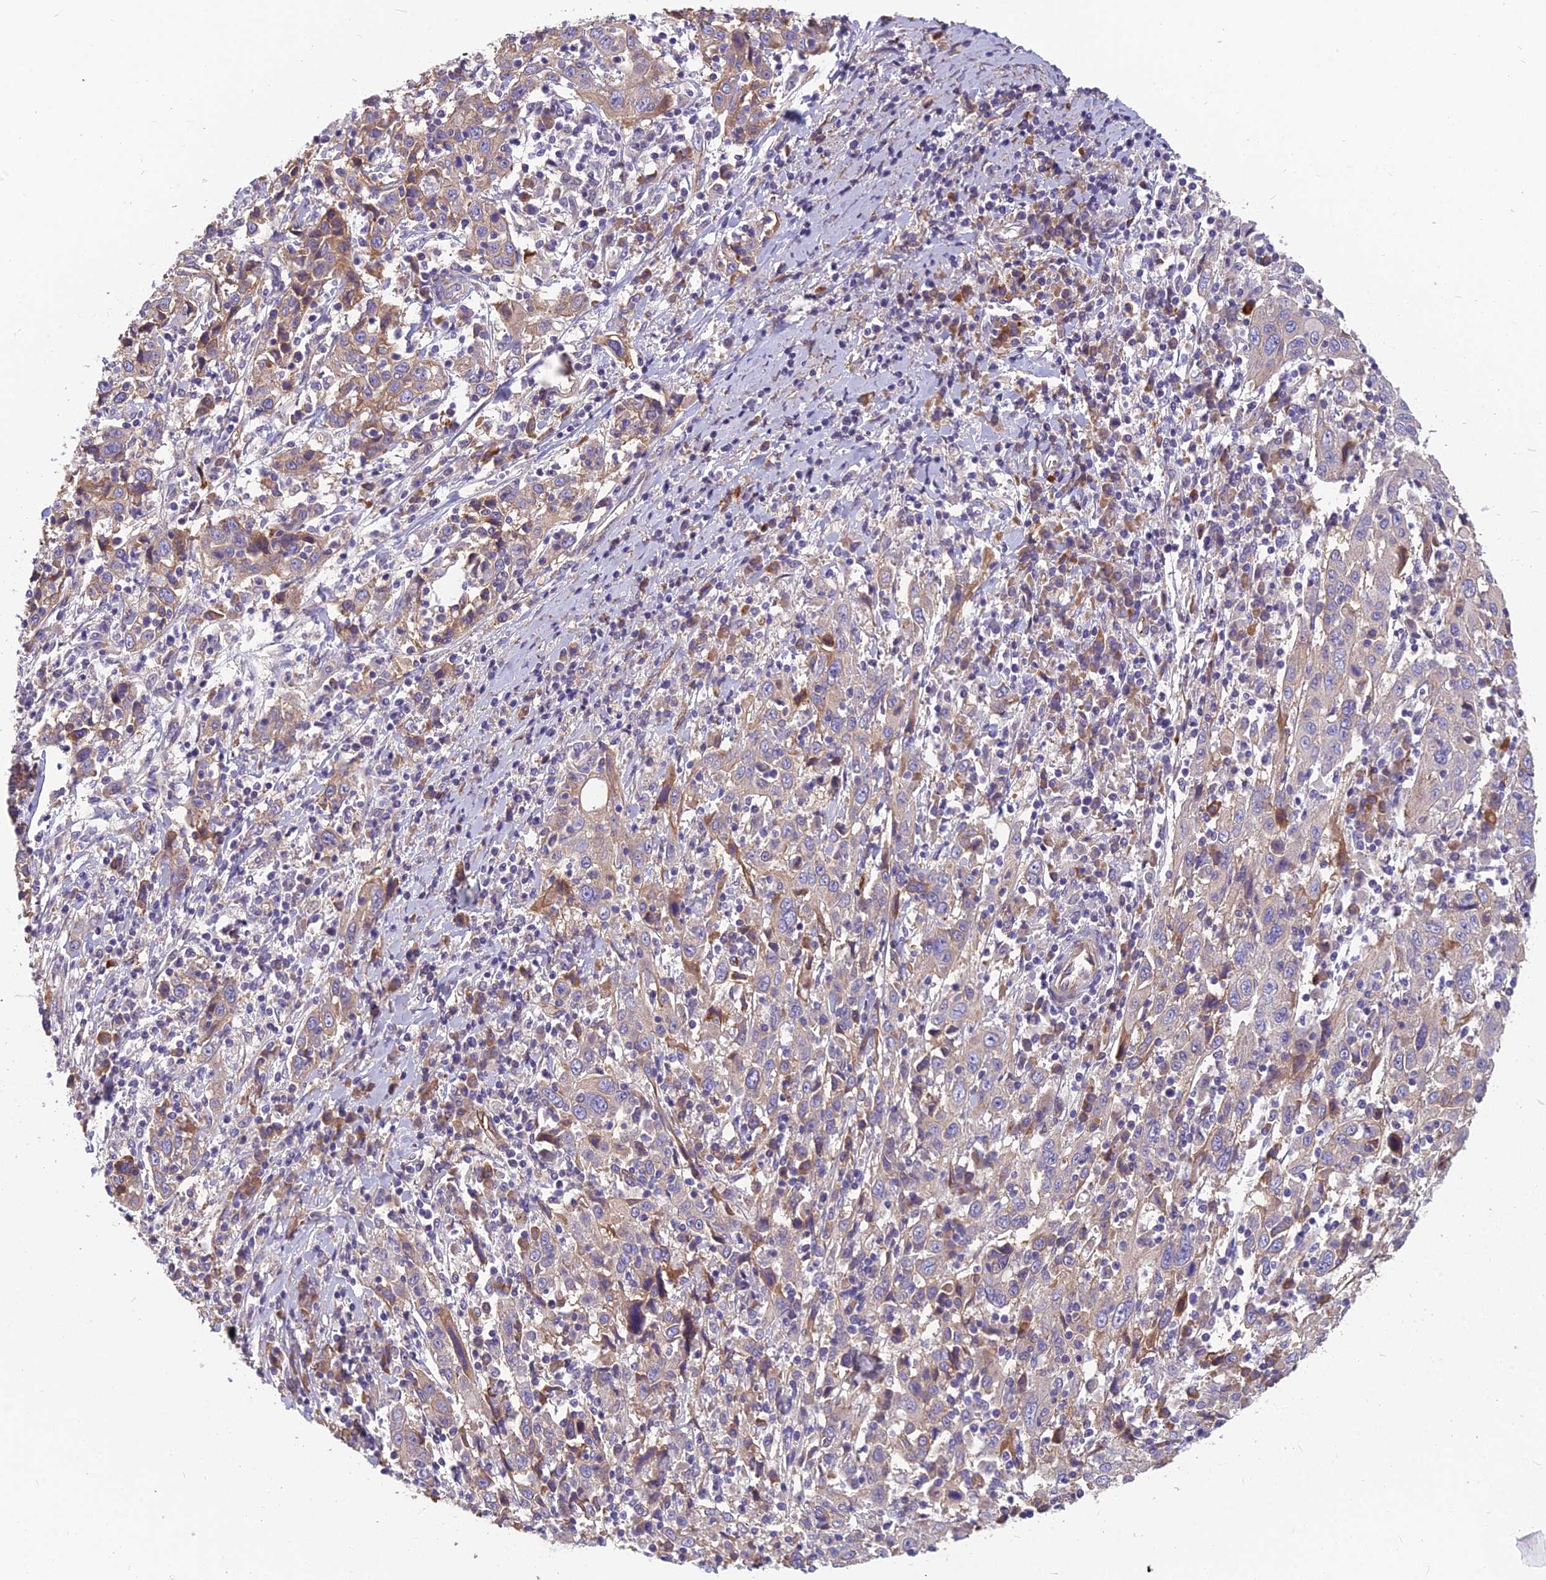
{"staining": {"intensity": "weak", "quantity": "<25%", "location": "cytoplasmic/membranous"}, "tissue": "cervical cancer", "cell_type": "Tumor cells", "image_type": "cancer", "snomed": [{"axis": "morphology", "description": "Squamous cell carcinoma, NOS"}, {"axis": "topography", "description": "Cervix"}], "caption": "This is an immunohistochemistry (IHC) micrograph of cervical squamous cell carcinoma. There is no positivity in tumor cells.", "gene": "TSPAN15", "patient": {"sex": "female", "age": 46}}